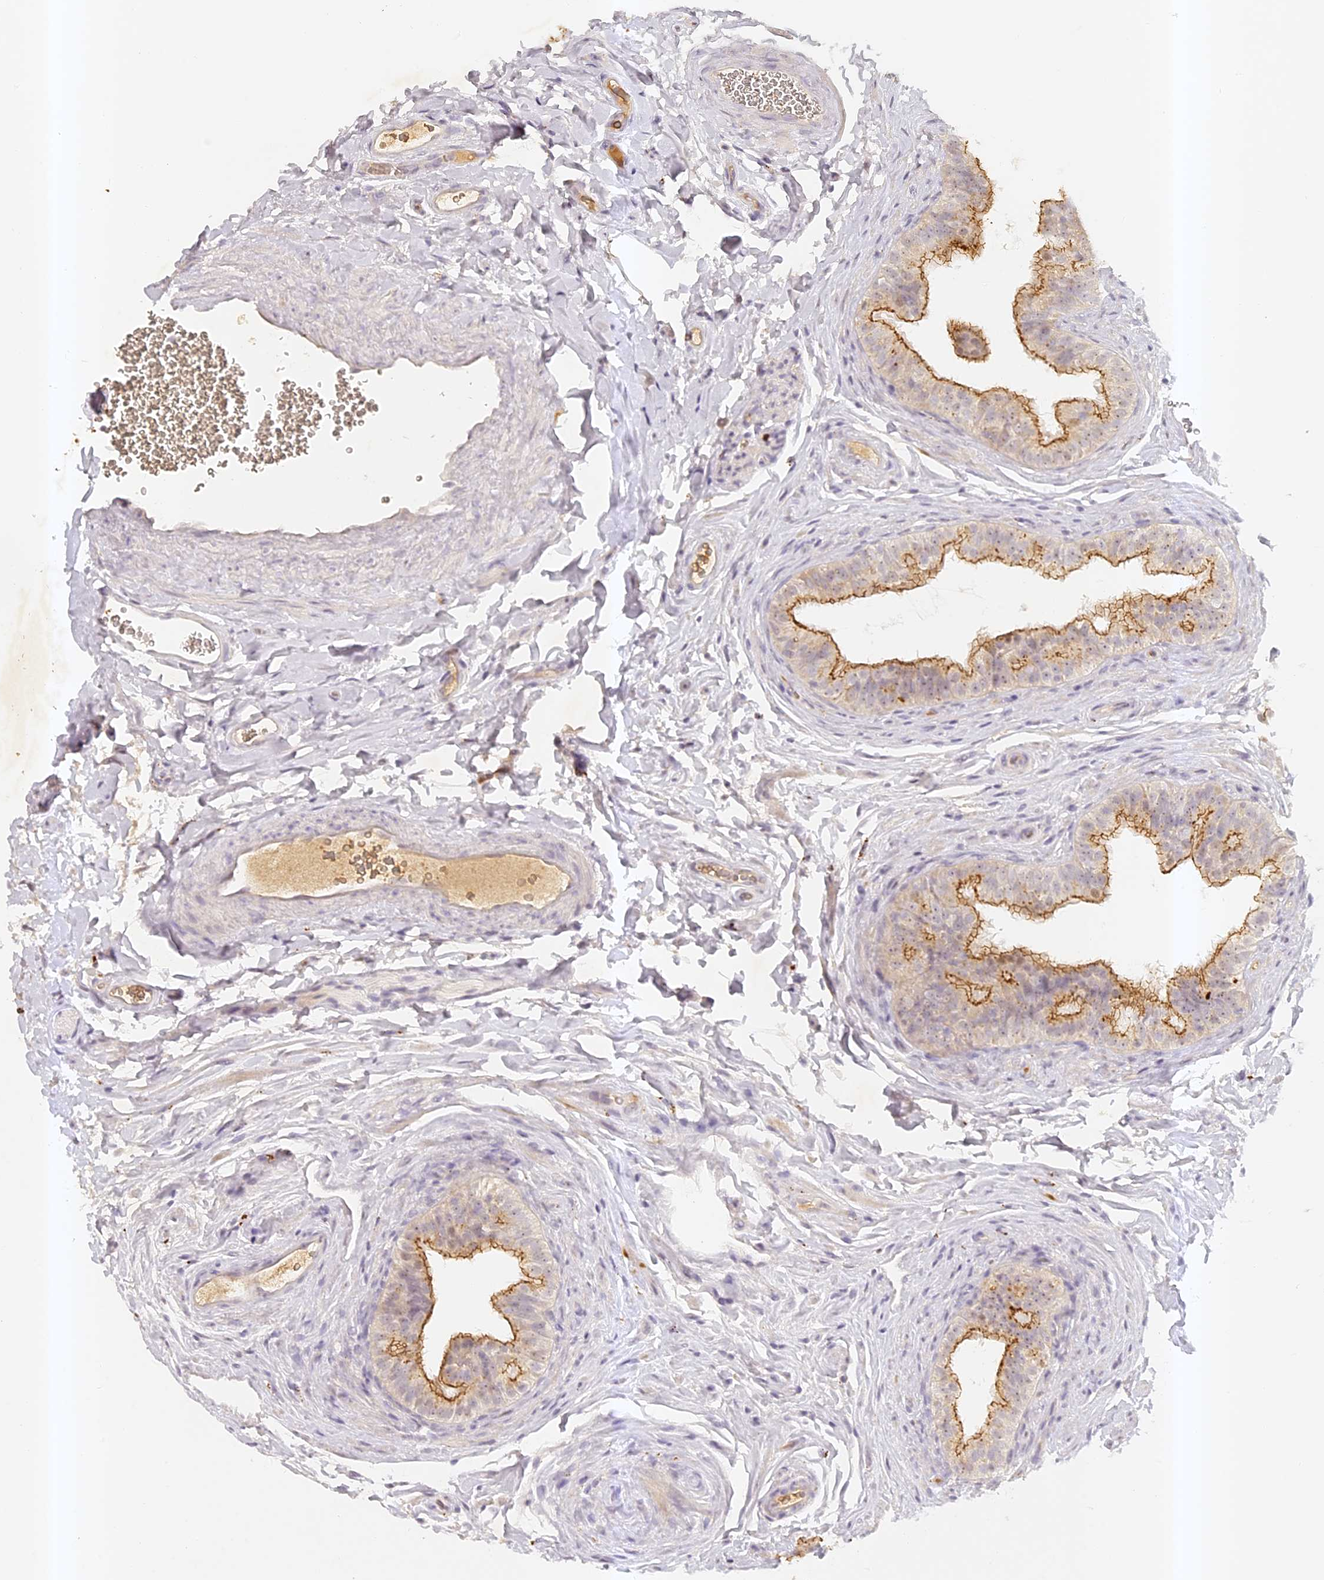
{"staining": {"intensity": "moderate", "quantity": "25%-75%", "location": "cytoplasmic/membranous"}, "tissue": "epididymis", "cell_type": "Glandular cells", "image_type": "normal", "snomed": [{"axis": "morphology", "description": "Normal tissue, NOS"}, {"axis": "topography", "description": "Epididymis"}], "caption": "Protein expression by immunohistochemistry shows moderate cytoplasmic/membranous staining in about 25%-75% of glandular cells in unremarkable epididymis.", "gene": "ELL3", "patient": {"sex": "male", "age": 49}}